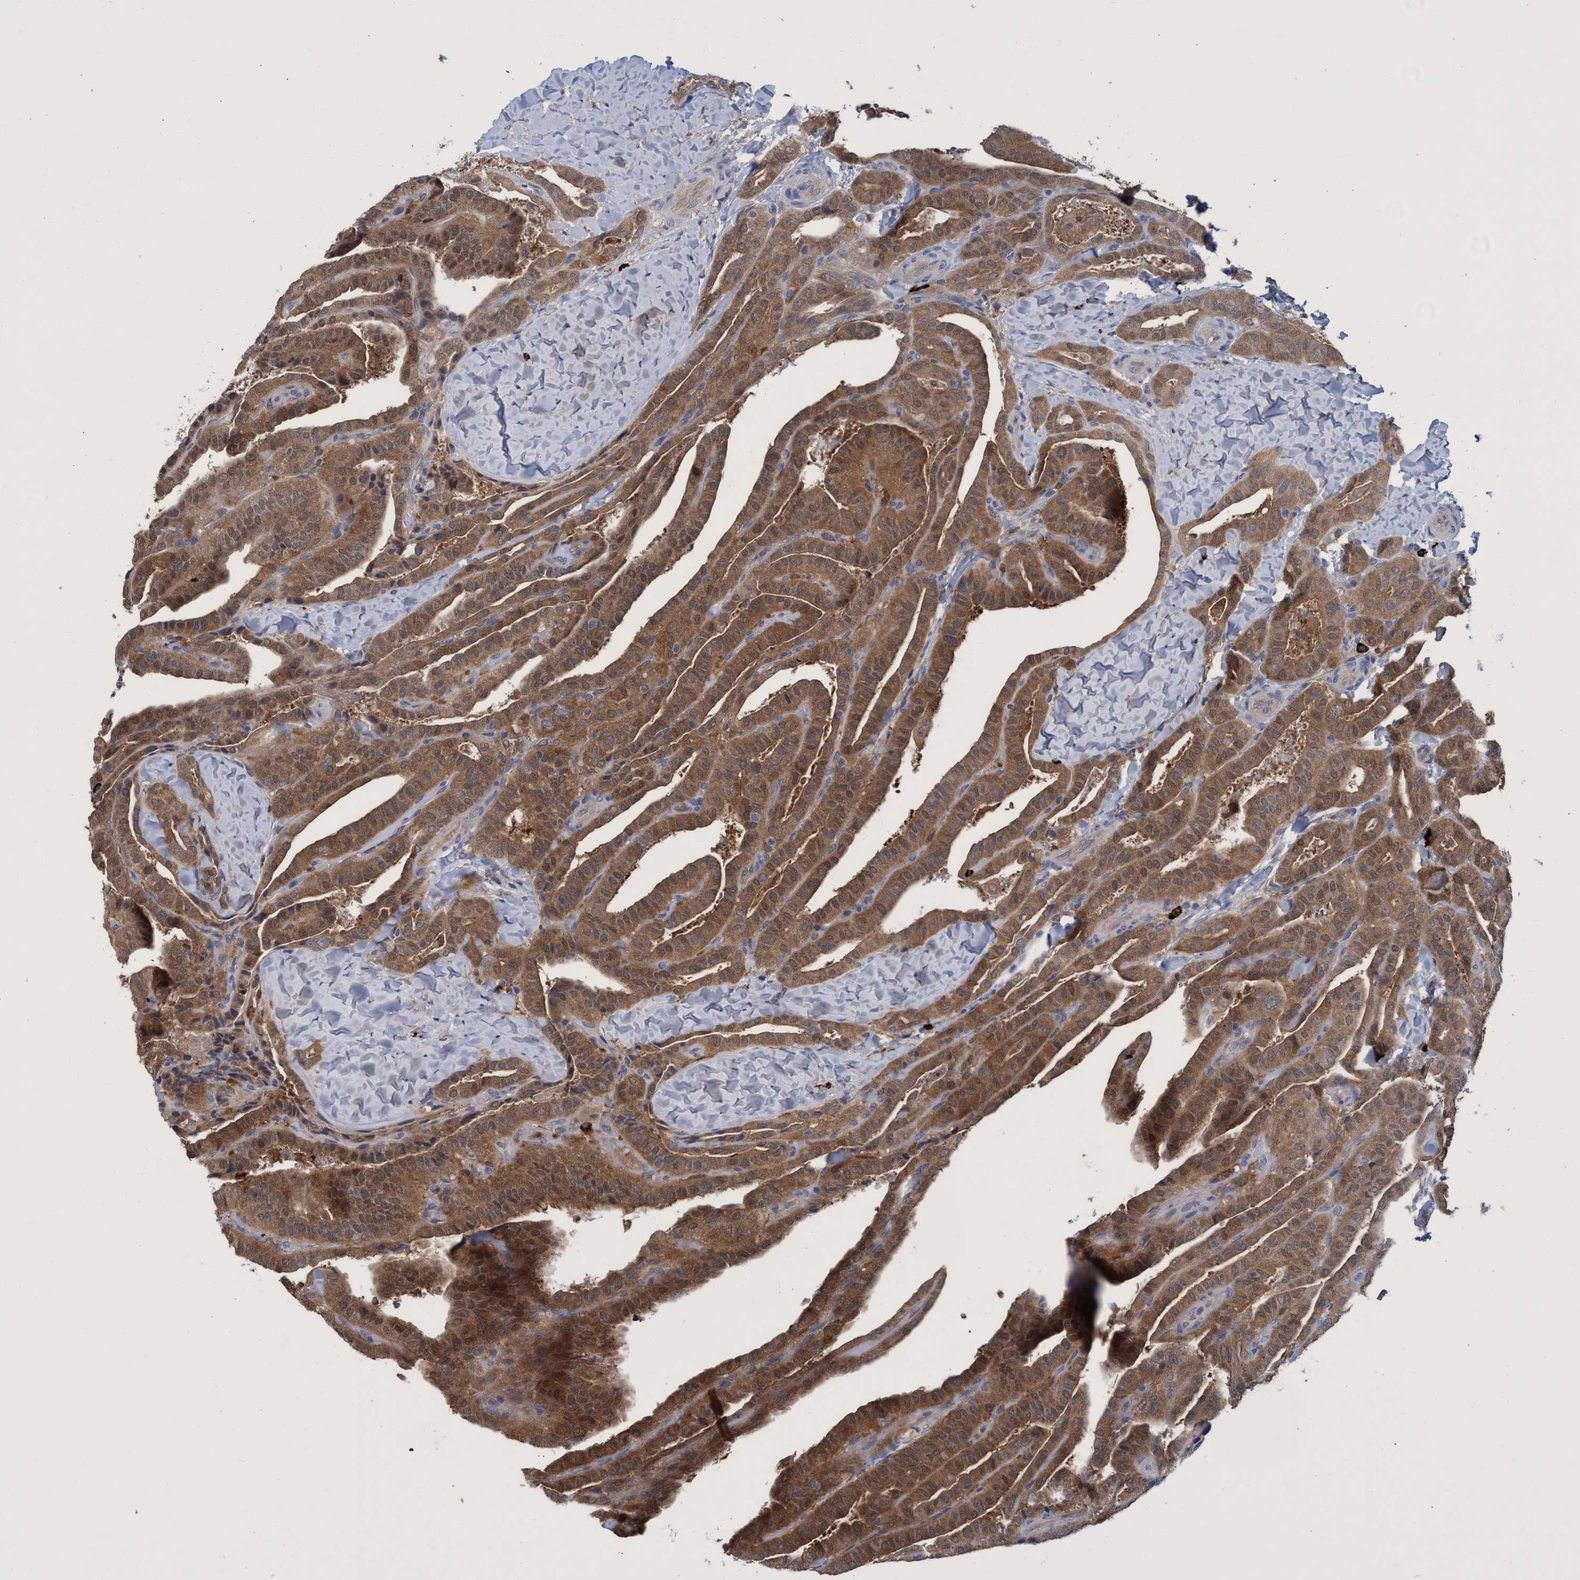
{"staining": {"intensity": "strong", "quantity": ">75%", "location": "cytoplasmic/membranous,nuclear"}, "tissue": "thyroid cancer", "cell_type": "Tumor cells", "image_type": "cancer", "snomed": [{"axis": "morphology", "description": "Papillary adenocarcinoma, NOS"}, {"axis": "topography", "description": "Thyroid gland"}], "caption": "Human thyroid cancer (papillary adenocarcinoma) stained with a brown dye displays strong cytoplasmic/membranous and nuclear positive staining in approximately >75% of tumor cells.", "gene": "PNPO", "patient": {"sex": "male", "age": 77}}